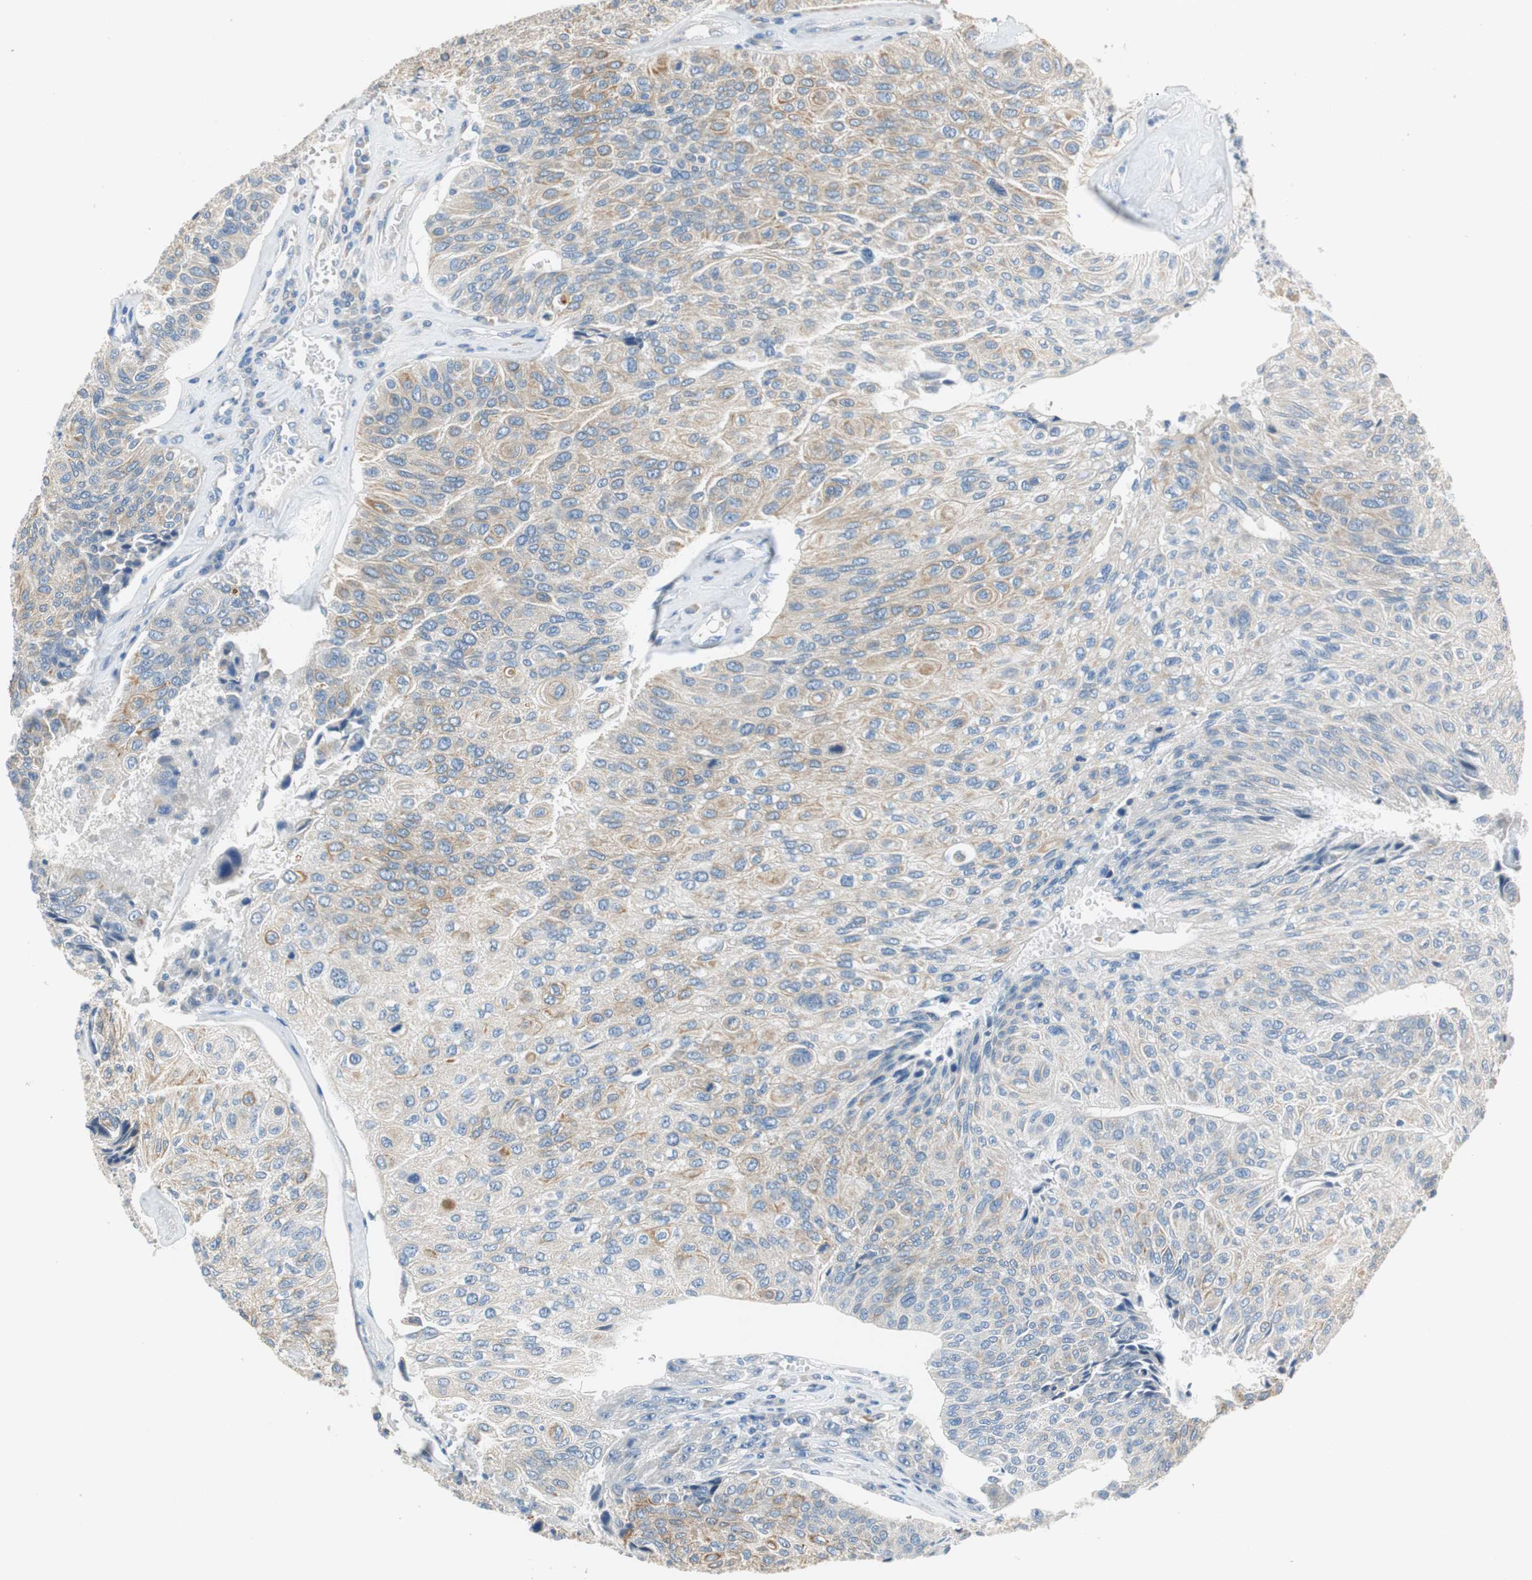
{"staining": {"intensity": "moderate", "quantity": ">75%", "location": "cytoplasmic/membranous"}, "tissue": "urothelial cancer", "cell_type": "Tumor cells", "image_type": "cancer", "snomed": [{"axis": "morphology", "description": "Urothelial carcinoma, High grade"}, {"axis": "topography", "description": "Urinary bladder"}], "caption": "A brown stain highlights moderate cytoplasmic/membranous staining of a protein in urothelial cancer tumor cells.", "gene": "FADS2", "patient": {"sex": "male", "age": 66}}